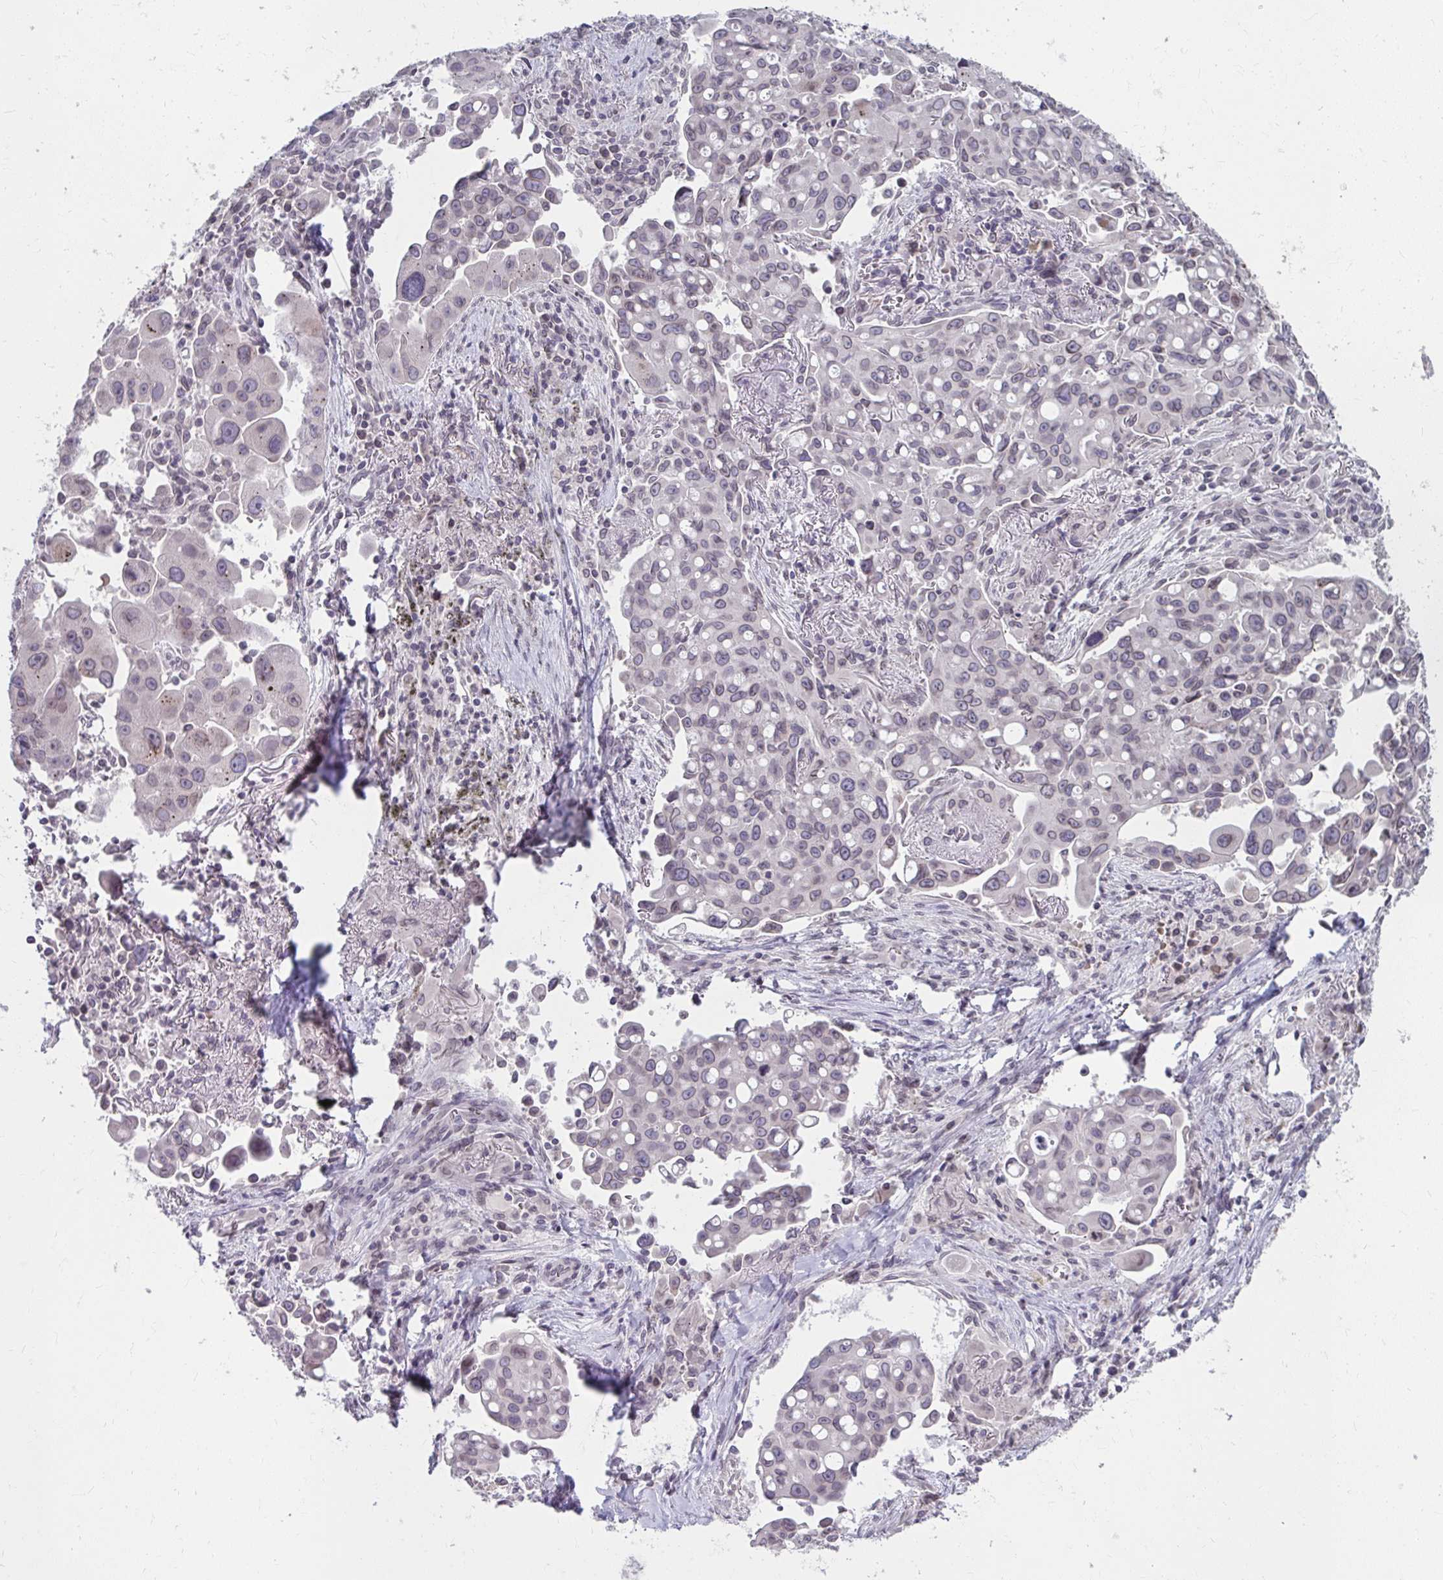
{"staining": {"intensity": "negative", "quantity": "none", "location": "none"}, "tissue": "lung cancer", "cell_type": "Tumor cells", "image_type": "cancer", "snomed": [{"axis": "morphology", "description": "Adenocarcinoma, NOS"}, {"axis": "topography", "description": "Lung"}], "caption": "This is a photomicrograph of IHC staining of lung cancer (adenocarcinoma), which shows no staining in tumor cells. (Brightfield microscopy of DAB (3,3'-diaminobenzidine) IHC at high magnification).", "gene": "NUP133", "patient": {"sex": "male", "age": 68}}